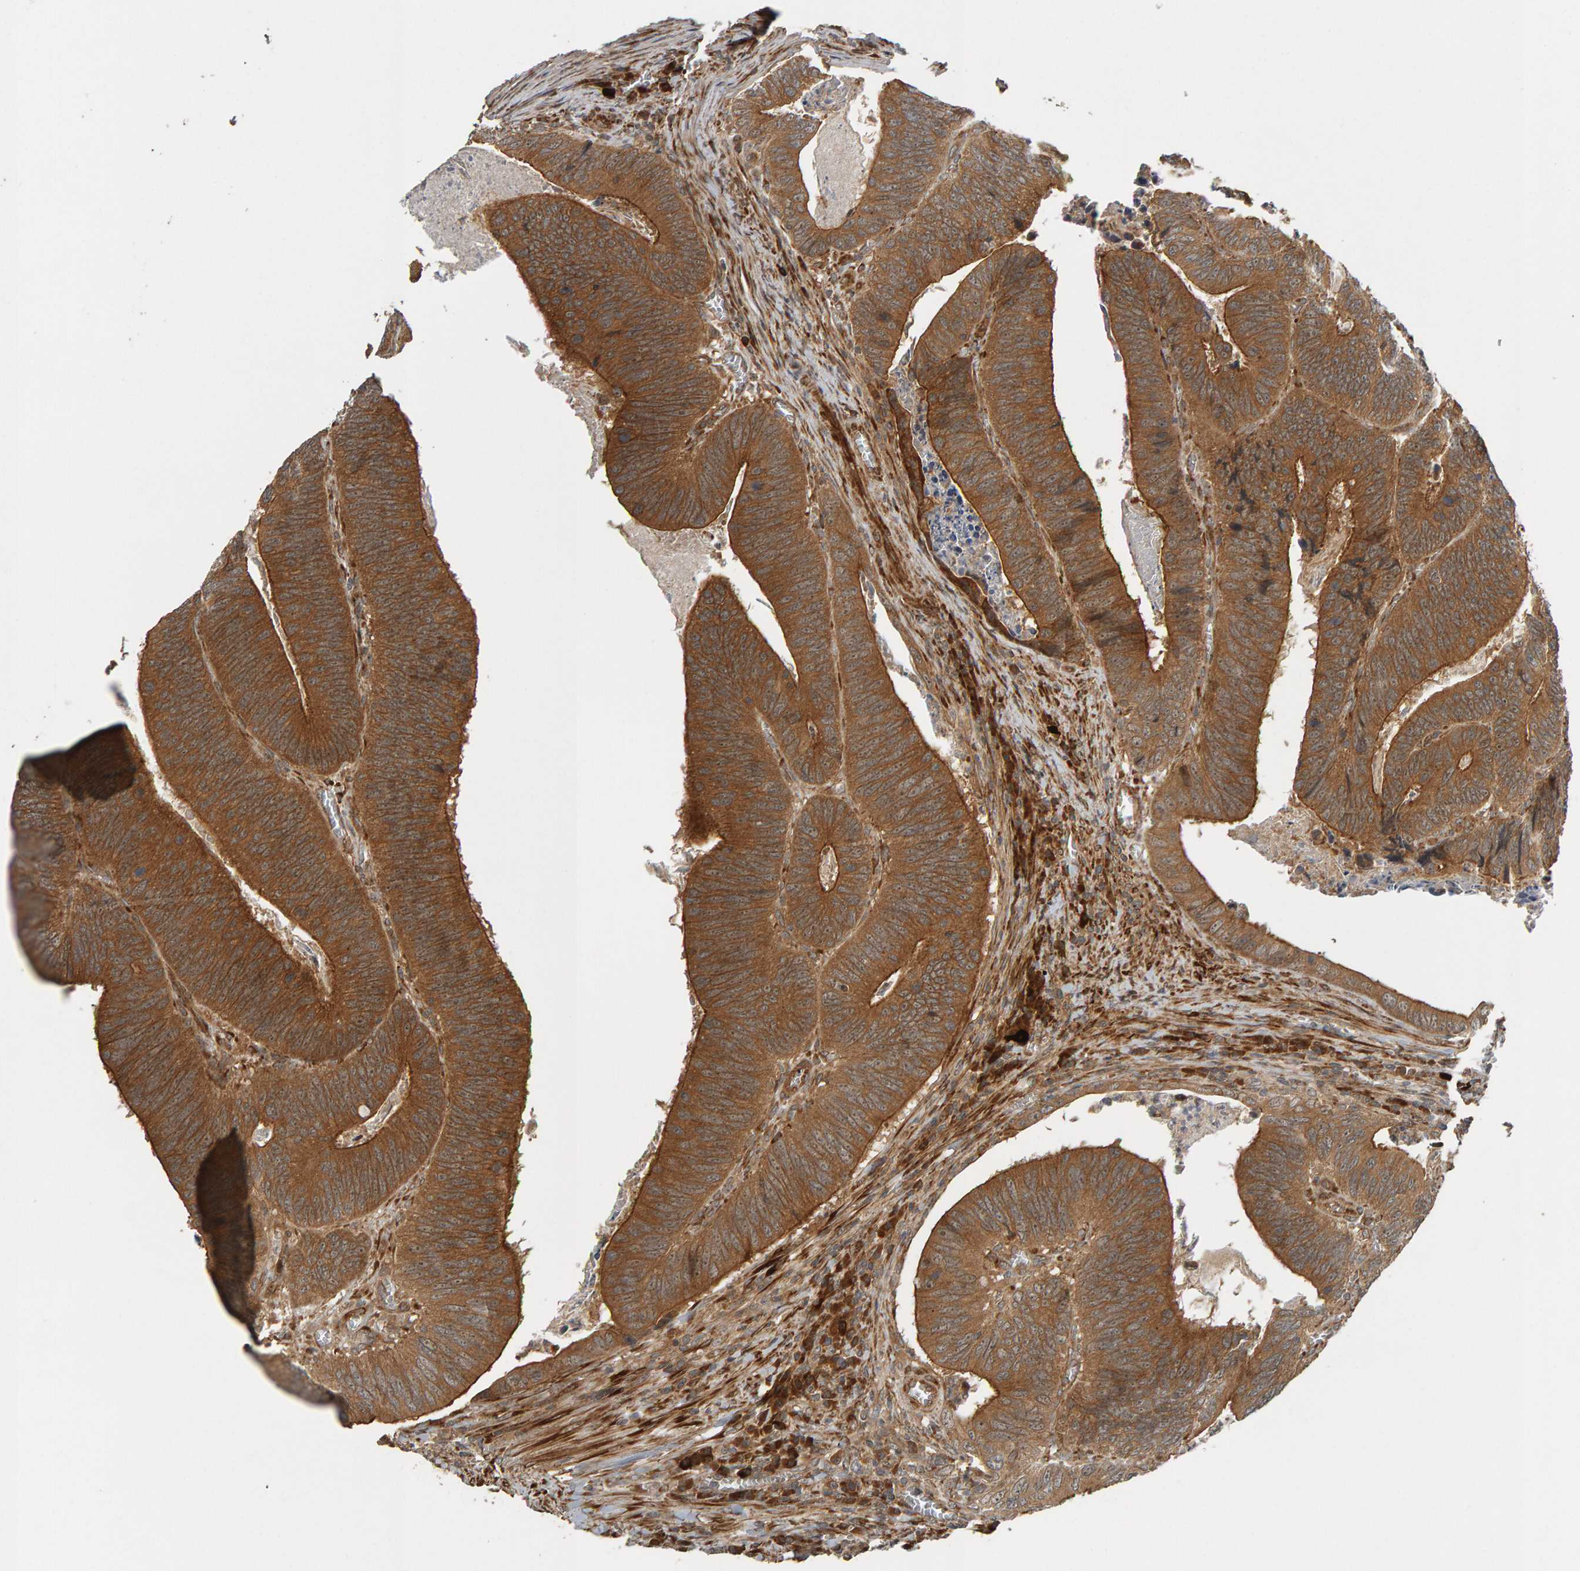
{"staining": {"intensity": "moderate", "quantity": ">75%", "location": "cytoplasmic/membranous"}, "tissue": "colorectal cancer", "cell_type": "Tumor cells", "image_type": "cancer", "snomed": [{"axis": "morphology", "description": "Inflammation, NOS"}, {"axis": "morphology", "description": "Adenocarcinoma, NOS"}, {"axis": "topography", "description": "Colon"}], "caption": "Adenocarcinoma (colorectal) stained with a protein marker displays moderate staining in tumor cells.", "gene": "ZFAND1", "patient": {"sex": "male", "age": 72}}